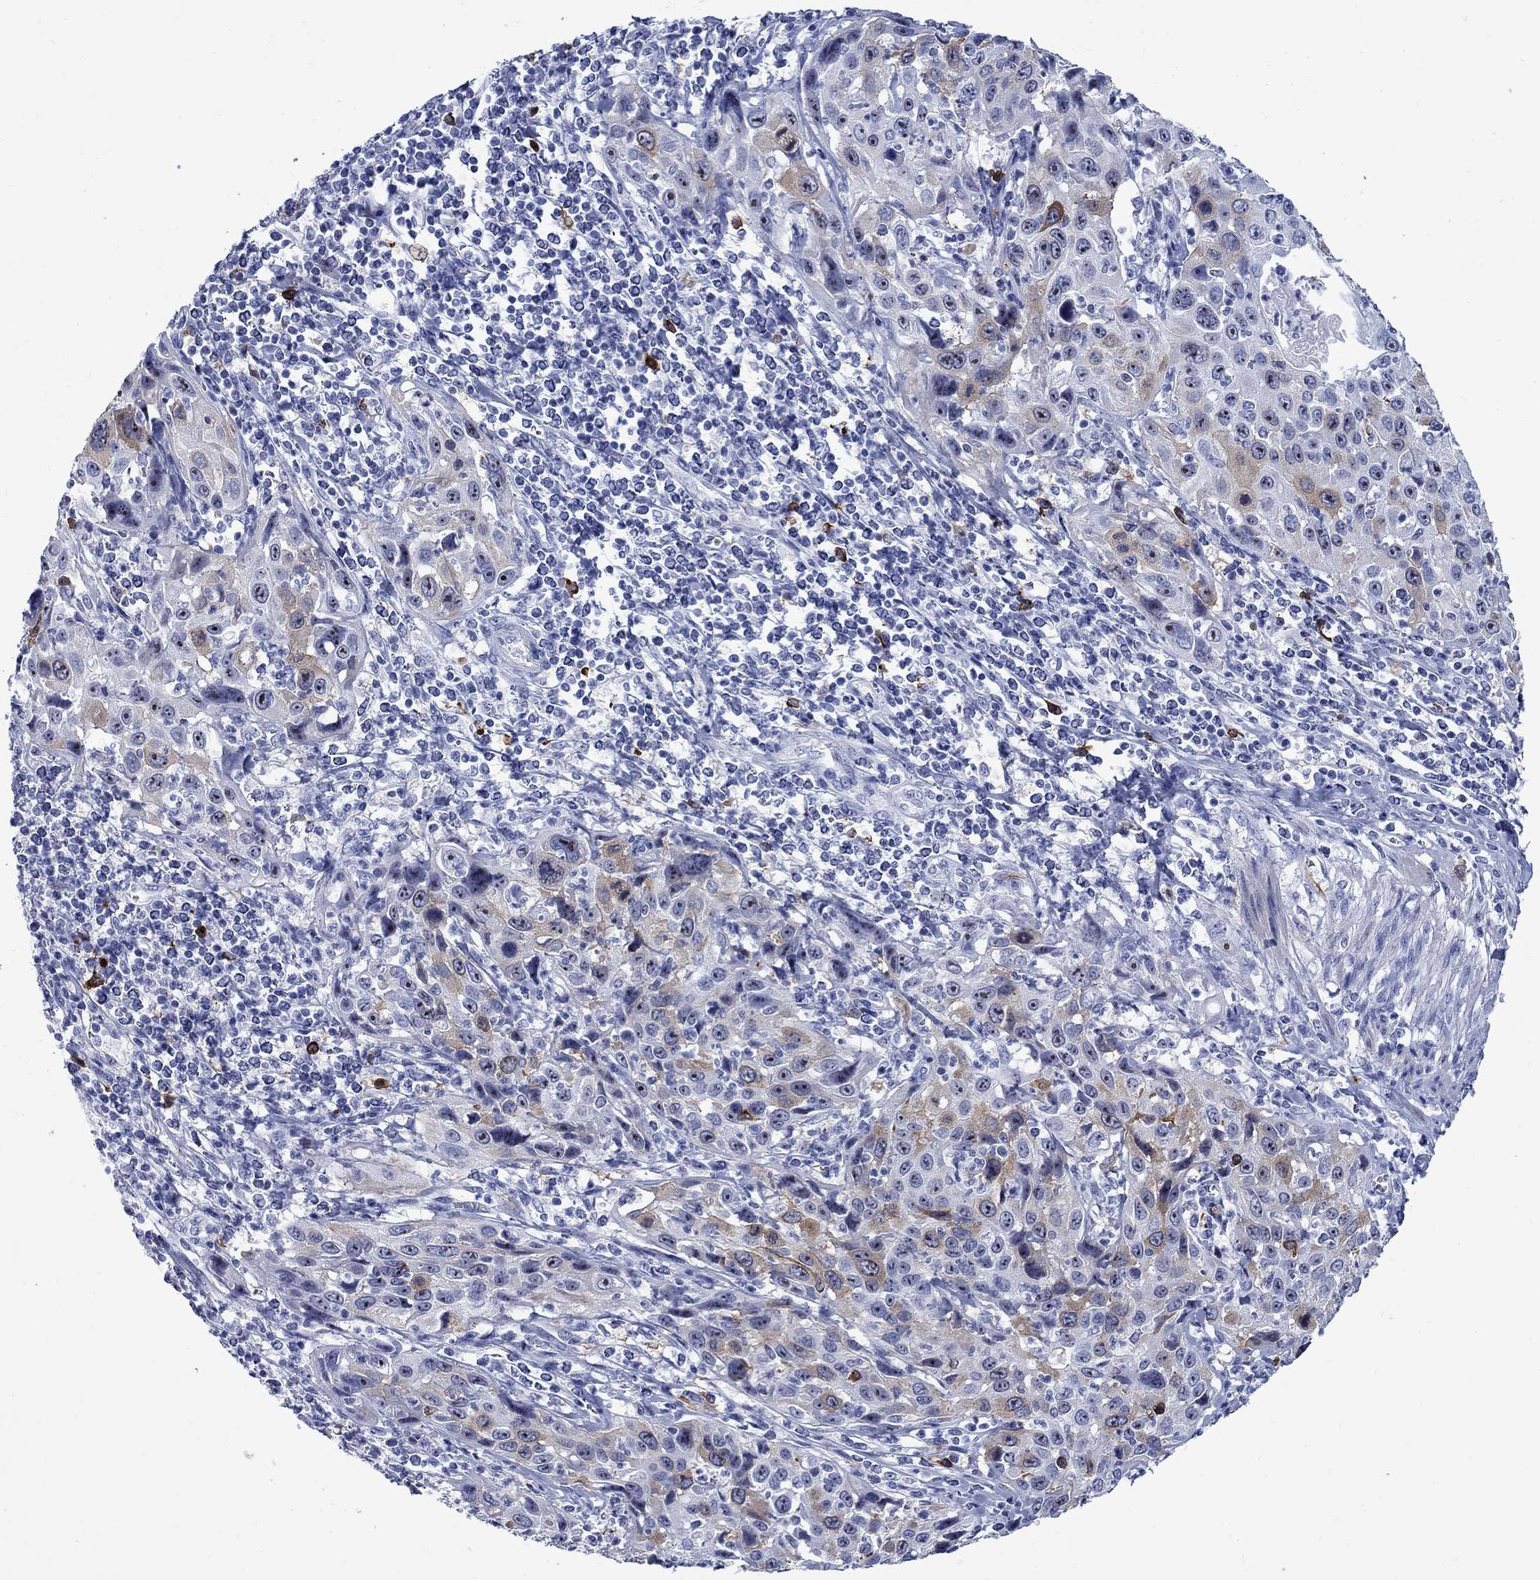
{"staining": {"intensity": "moderate", "quantity": "25%-75%", "location": "cytoplasmic/membranous"}, "tissue": "cervical cancer", "cell_type": "Tumor cells", "image_type": "cancer", "snomed": [{"axis": "morphology", "description": "Squamous cell carcinoma, NOS"}, {"axis": "topography", "description": "Cervix"}], "caption": "Immunohistochemical staining of human cervical cancer shows moderate cytoplasmic/membranous protein positivity in approximately 25%-75% of tumor cells.", "gene": "TACC3", "patient": {"sex": "female", "age": 26}}